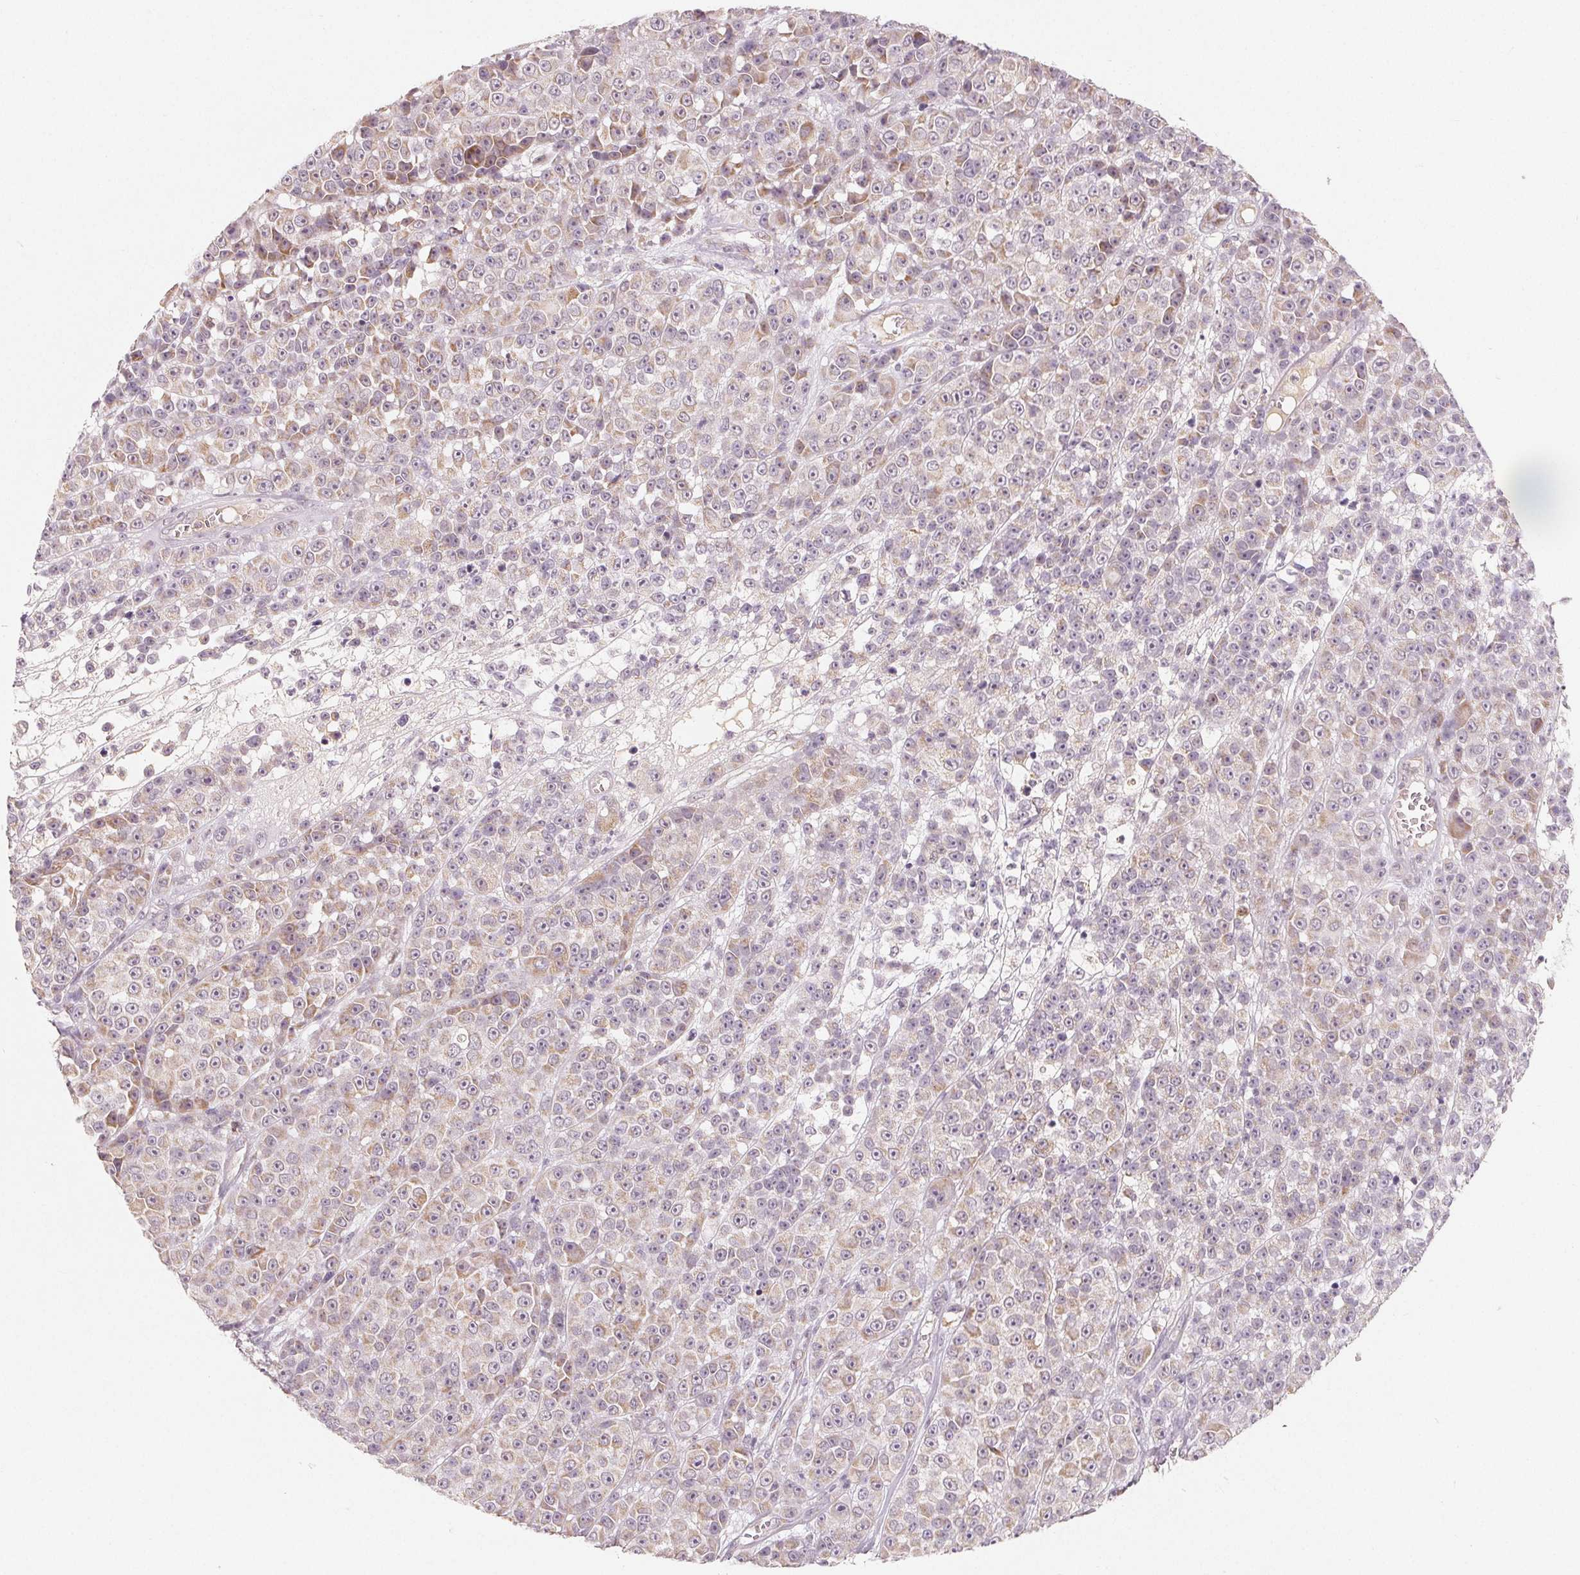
{"staining": {"intensity": "weak", "quantity": "25%-75%", "location": "cytoplasmic/membranous"}, "tissue": "melanoma", "cell_type": "Tumor cells", "image_type": "cancer", "snomed": [{"axis": "morphology", "description": "Malignant melanoma, NOS"}, {"axis": "topography", "description": "Skin"}, {"axis": "topography", "description": "Skin of back"}], "caption": "Malignant melanoma was stained to show a protein in brown. There is low levels of weak cytoplasmic/membranous staining in approximately 25%-75% of tumor cells.", "gene": "GHITM", "patient": {"sex": "male", "age": 91}}